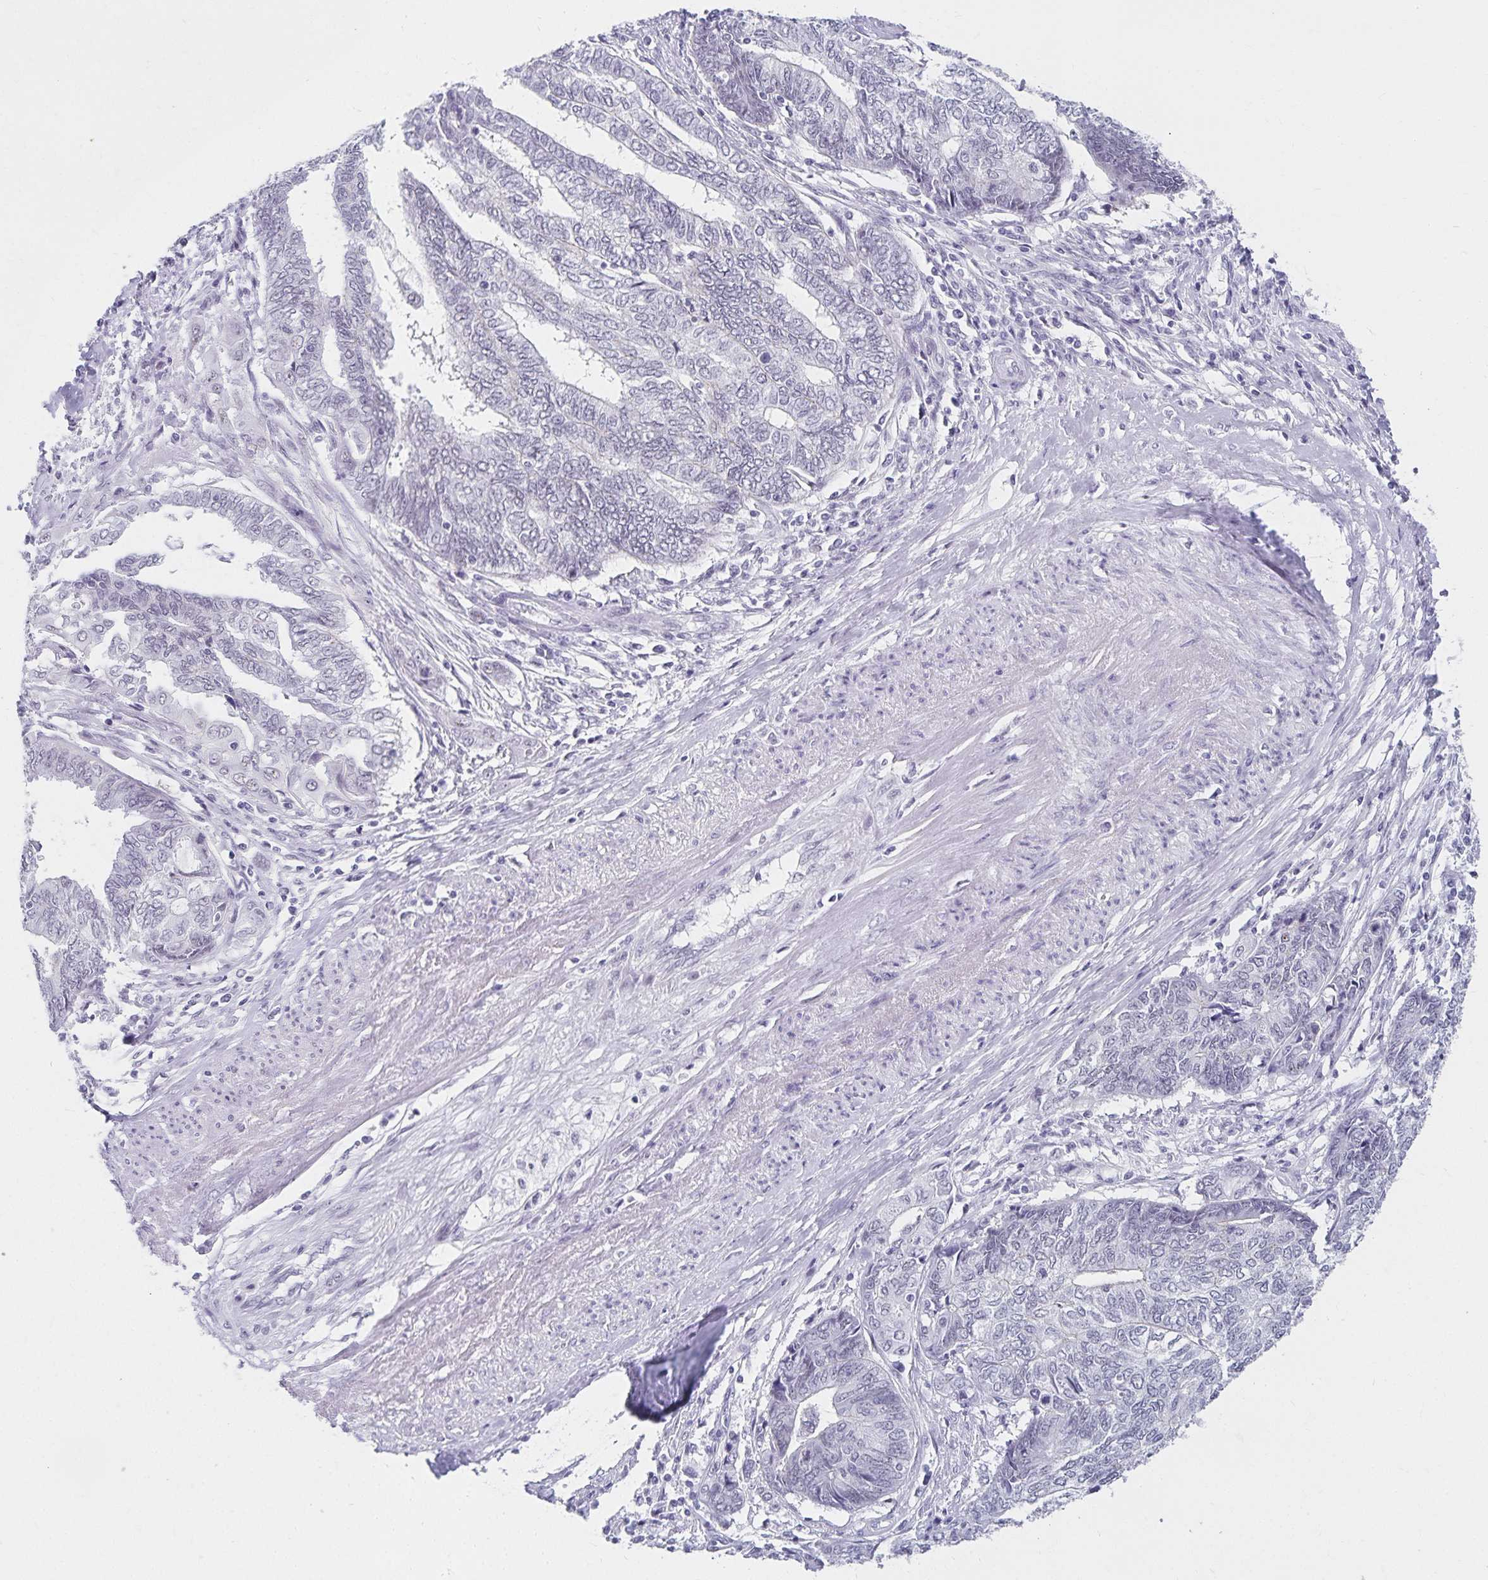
{"staining": {"intensity": "negative", "quantity": "none", "location": "none"}, "tissue": "endometrial cancer", "cell_type": "Tumor cells", "image_type": "cancer", "snomed": [{"axis": "morphology", "description": "Adenocarcinoma, NOS"}, {"axis": "topography", "description": "Uterus"}, {"axis": "topography", "description": "Endometrium"}], "caption": "Adenocarcinoma (endometrial) stained for a protein using IHC demonstrates no expression tumor cells.", "gene": "C20orf85", "patient": {"sex": "female", "age": 70}}